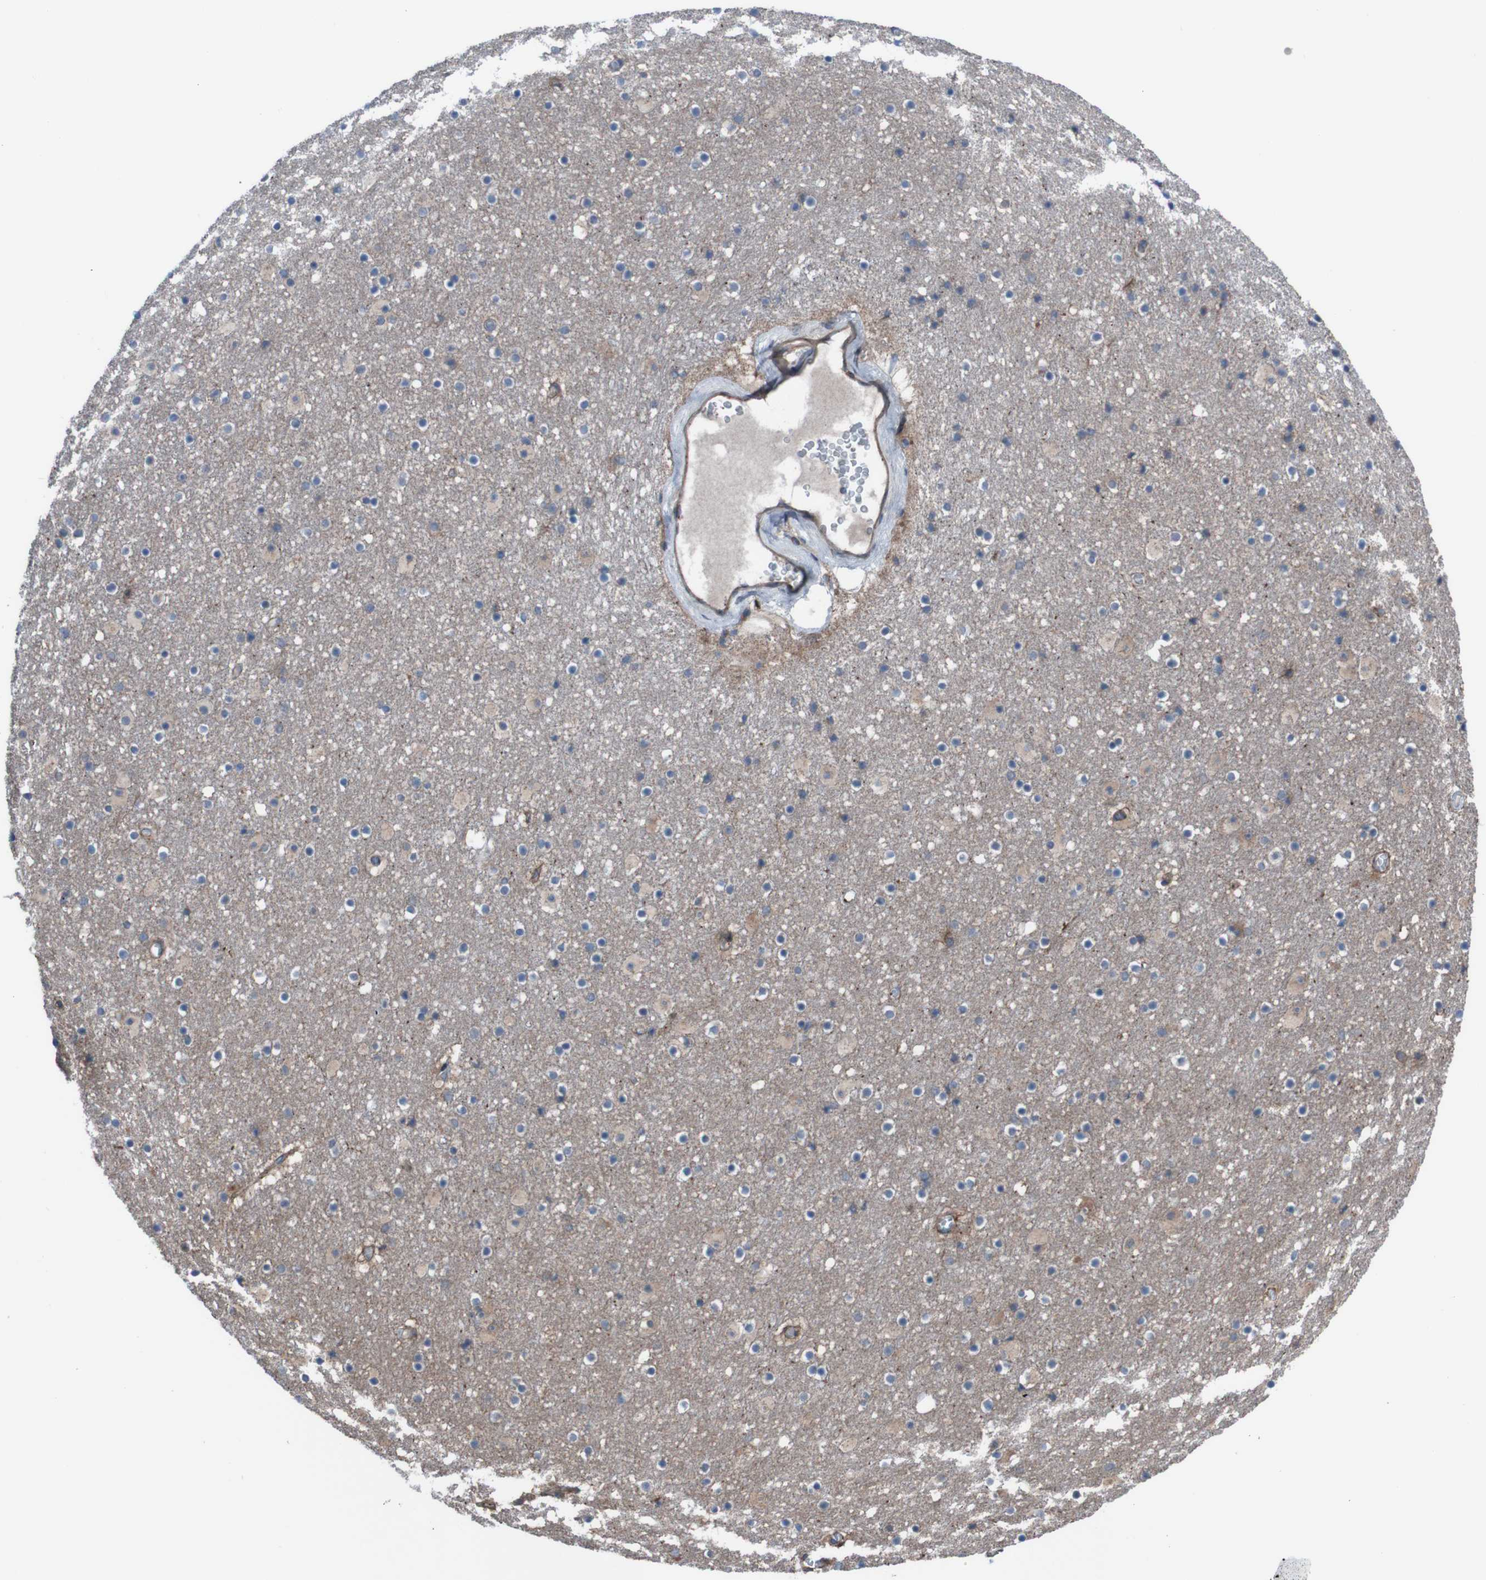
{"staining": {"intensity": "negative", "quantity": "none", "location": "none"}, "tissue": "caudate", "cell_type": "Glial cells", "image_type": "normal", "snomed": [{"axis": "morphology", "description": "Normal tissue, NOS"}, {"axis": "topography", "description": "Lateral ventricle wall"}], "caption": "This image is of benign caudate stained with IHC to label a protein in brown with the nuclei are counter-stained blue. There is no staining in glial cells. (DAB immunohistochemistry visualized using brightfield microscopy, high magnification).", "gene": "PDGFB", "patient": {"sex": "male", "age": 45}}